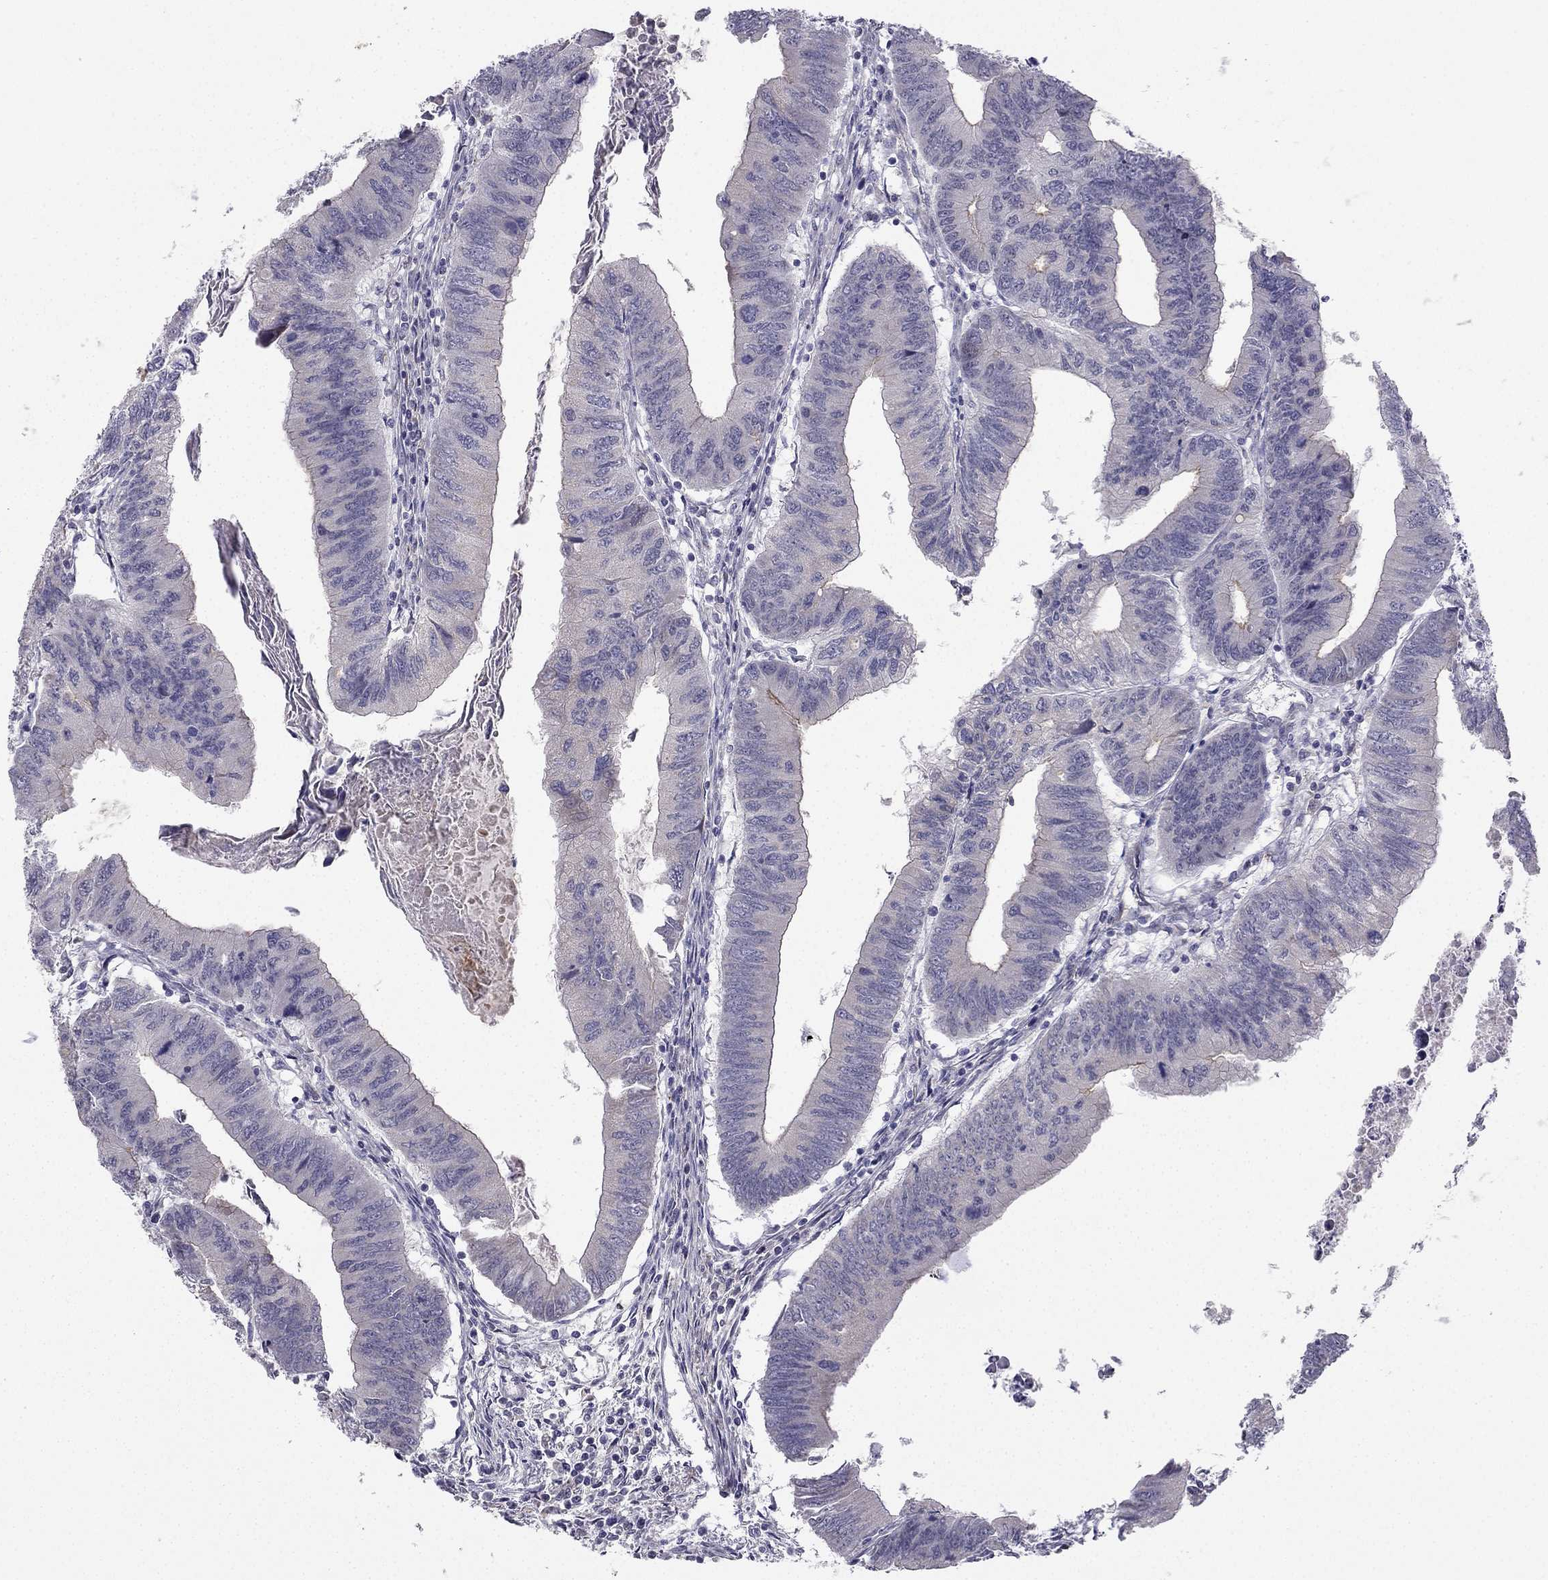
{"staining": {"intensity": "weak", "quantity": "<25%", "location": "cytoplasmic/membranous"}, "tissue": "colorectal cancer", "cell_type": "Tumor cells", "image_type": "cancer", "snomed": [{"axis": "morphology", "description": "Adenocarcinoma, NOS"}, {"axis": "topography", "description": "Colon"}], "caption": "A micrograph of human colorectal adenocarcinoma is negative for staining in tumor cells. (Stains: DAB (3,3'-diaminobenzidine) immunohistochemistry with hematoxylin counter stain, Microscopy: brightfield microscopy at high magnification).", "gene": "CHST8", "patient": {"sex": "male", "age": 53}}